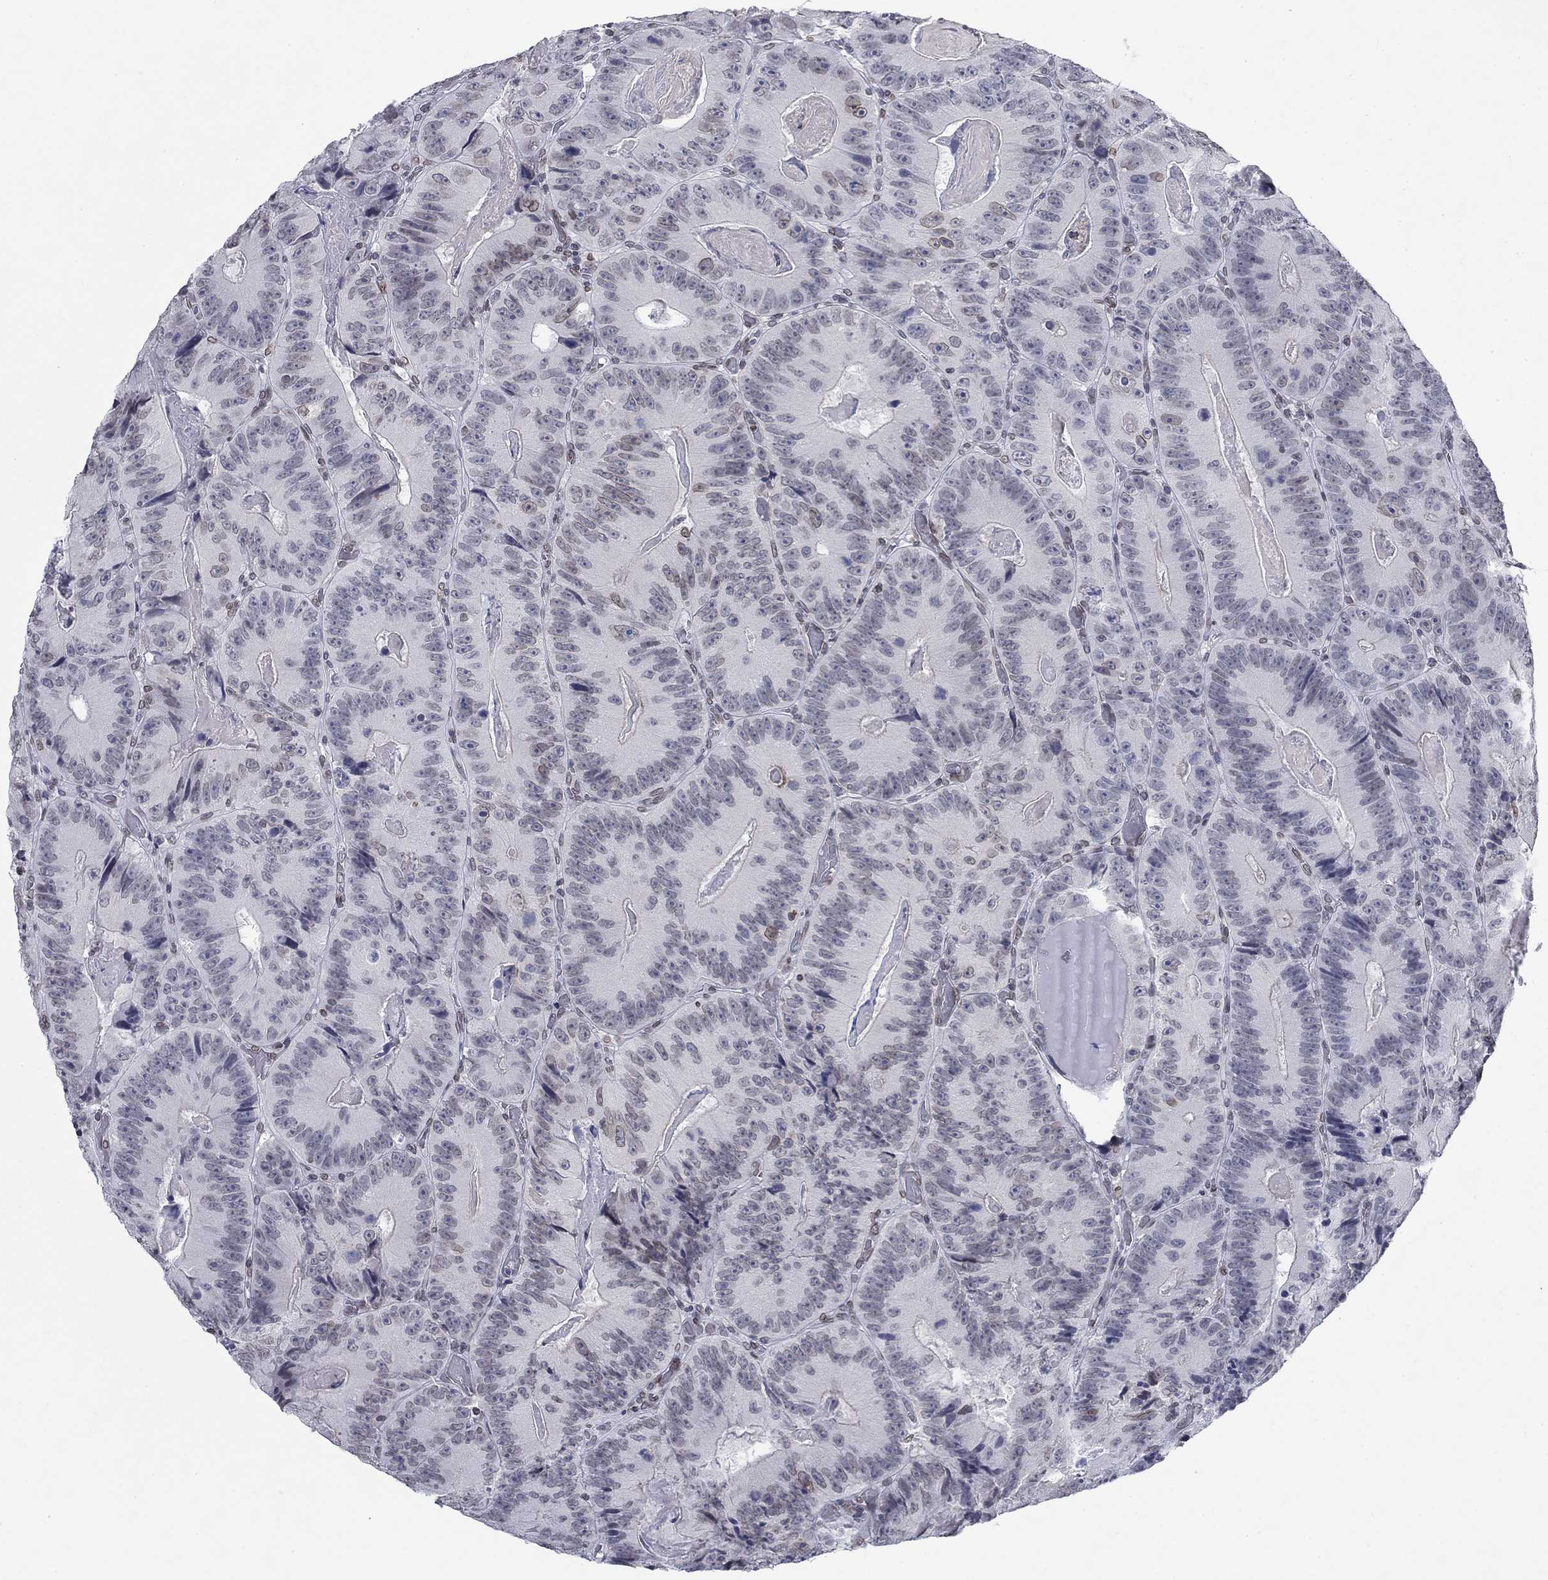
{"staining": {"intensity": "moderate", "quantity": "<25%", "location": "cytoplasmic/membranous,nuclear"}, "tissue": "colorectal cancer", "cell_type": "Tumor cells", "image_type": "cancer", "snomed": [{"axis": "morphology", "description": "Adenocarcinoma, NOS"}, {"axis": "topography", "description": "Colon"}], "caption": "This is an image of immunohistochemistry staining of colorectal cancer, which shows moderate positivity in the cytoplasmic/membranous and nuclear of tumor cells.", "gene": "TOR1AIP1", "patient": {"sex": "female", "age": 86}}